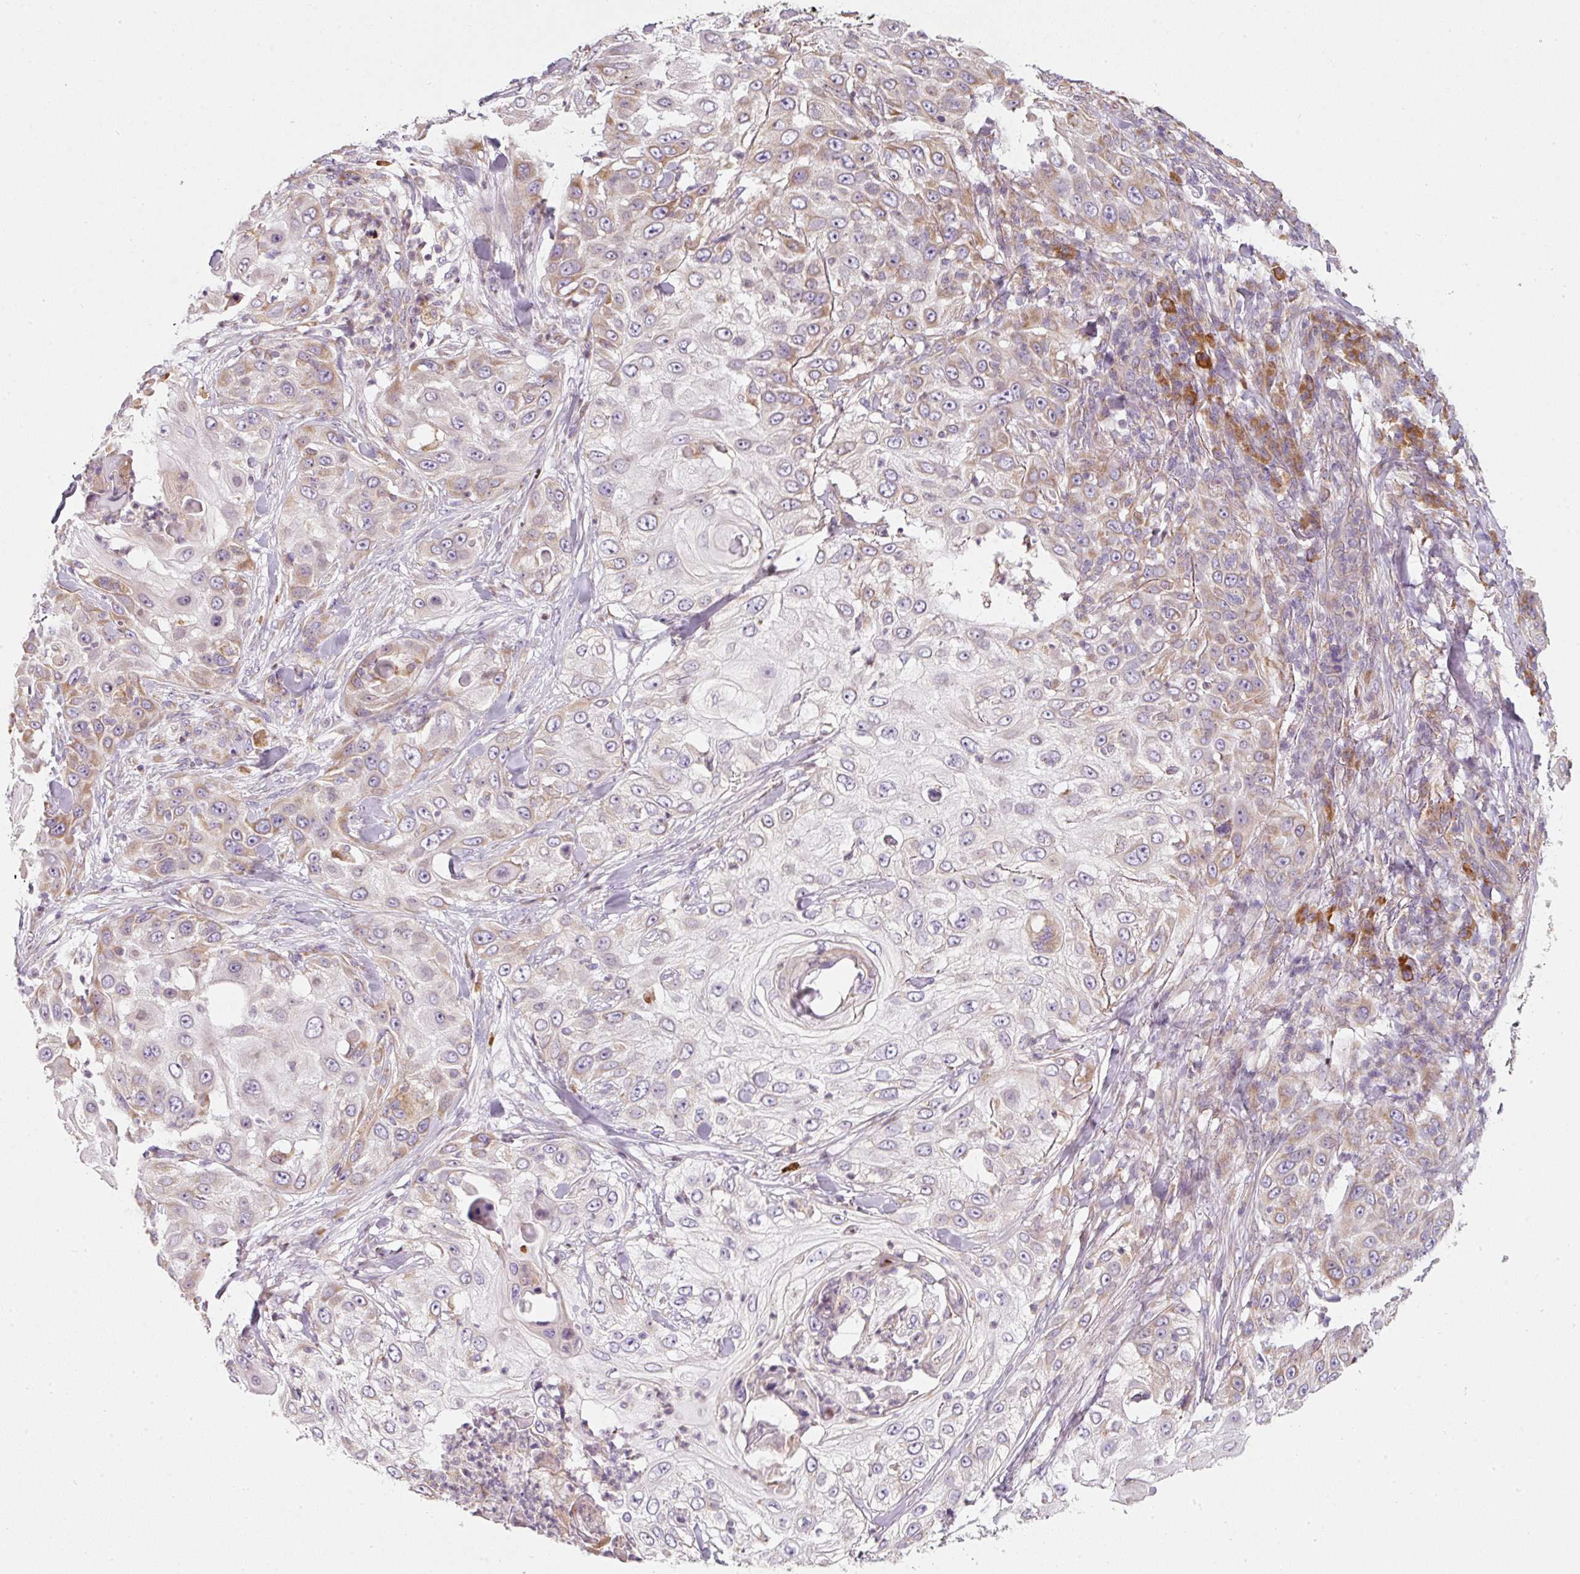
{"staining": {"intensity": "weak", "quantity": "25%-75%", "location": "cytoplasmic/membranous"}, "tissue": "skin cancer", "cell_type": "Tumor cells", "image_type": "cancer", "snomed": [{"axis": "morphology", "description": "Squamous cell carcinoma, NOS"}, {"axis": "topography", "description": "Skin"}], "caption": "Immunohistochemistry (IHC) of human skin squamous cell carcinoma shows low levels of weak cytoplasmic/membranous staining in approximately 25%-75% of tumor cells.", "gene": "MORN4", "patient": {"sex": "female", "age": 44}}